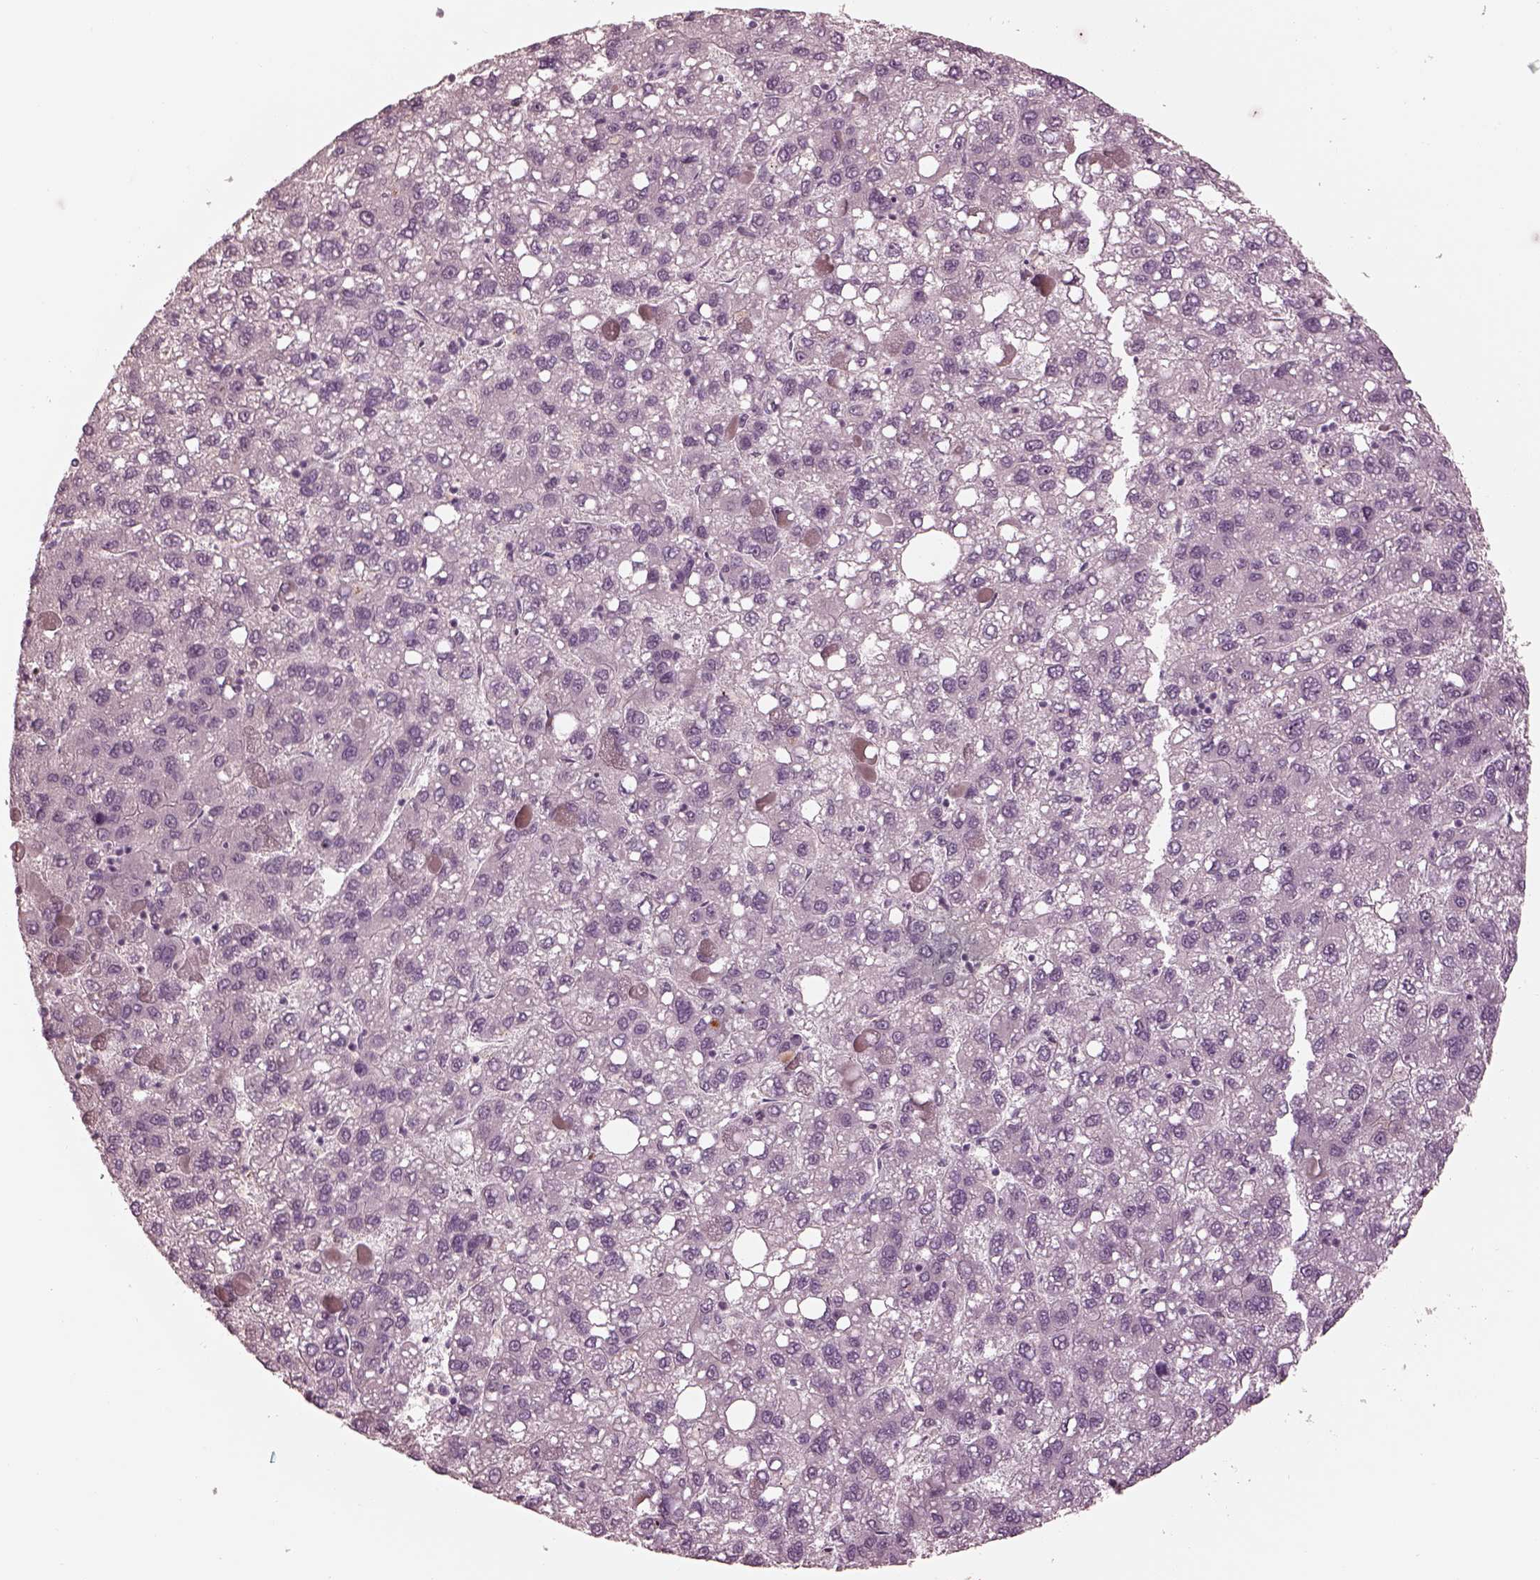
{"staining": {"intensity": "negative", "quantity": "none", "location": "none"}, "tissue": "liver cancer", "cell_type": "Tumor cells", "image_type": "cancer", "snomed": [{"axis": "morphology", "description": "Carcinoma, Hepatocellular, NOS"}, {"axis": "topography", "description": "Liver"}], "caption": "An IHC histopathology image of liver hepatocellular carcinoma is shown. There is no staining in tumor cells of liver hepatocellular carcinoma.", "gene": "KCNA2", "patient": {"sex": "female", "age": 82}}